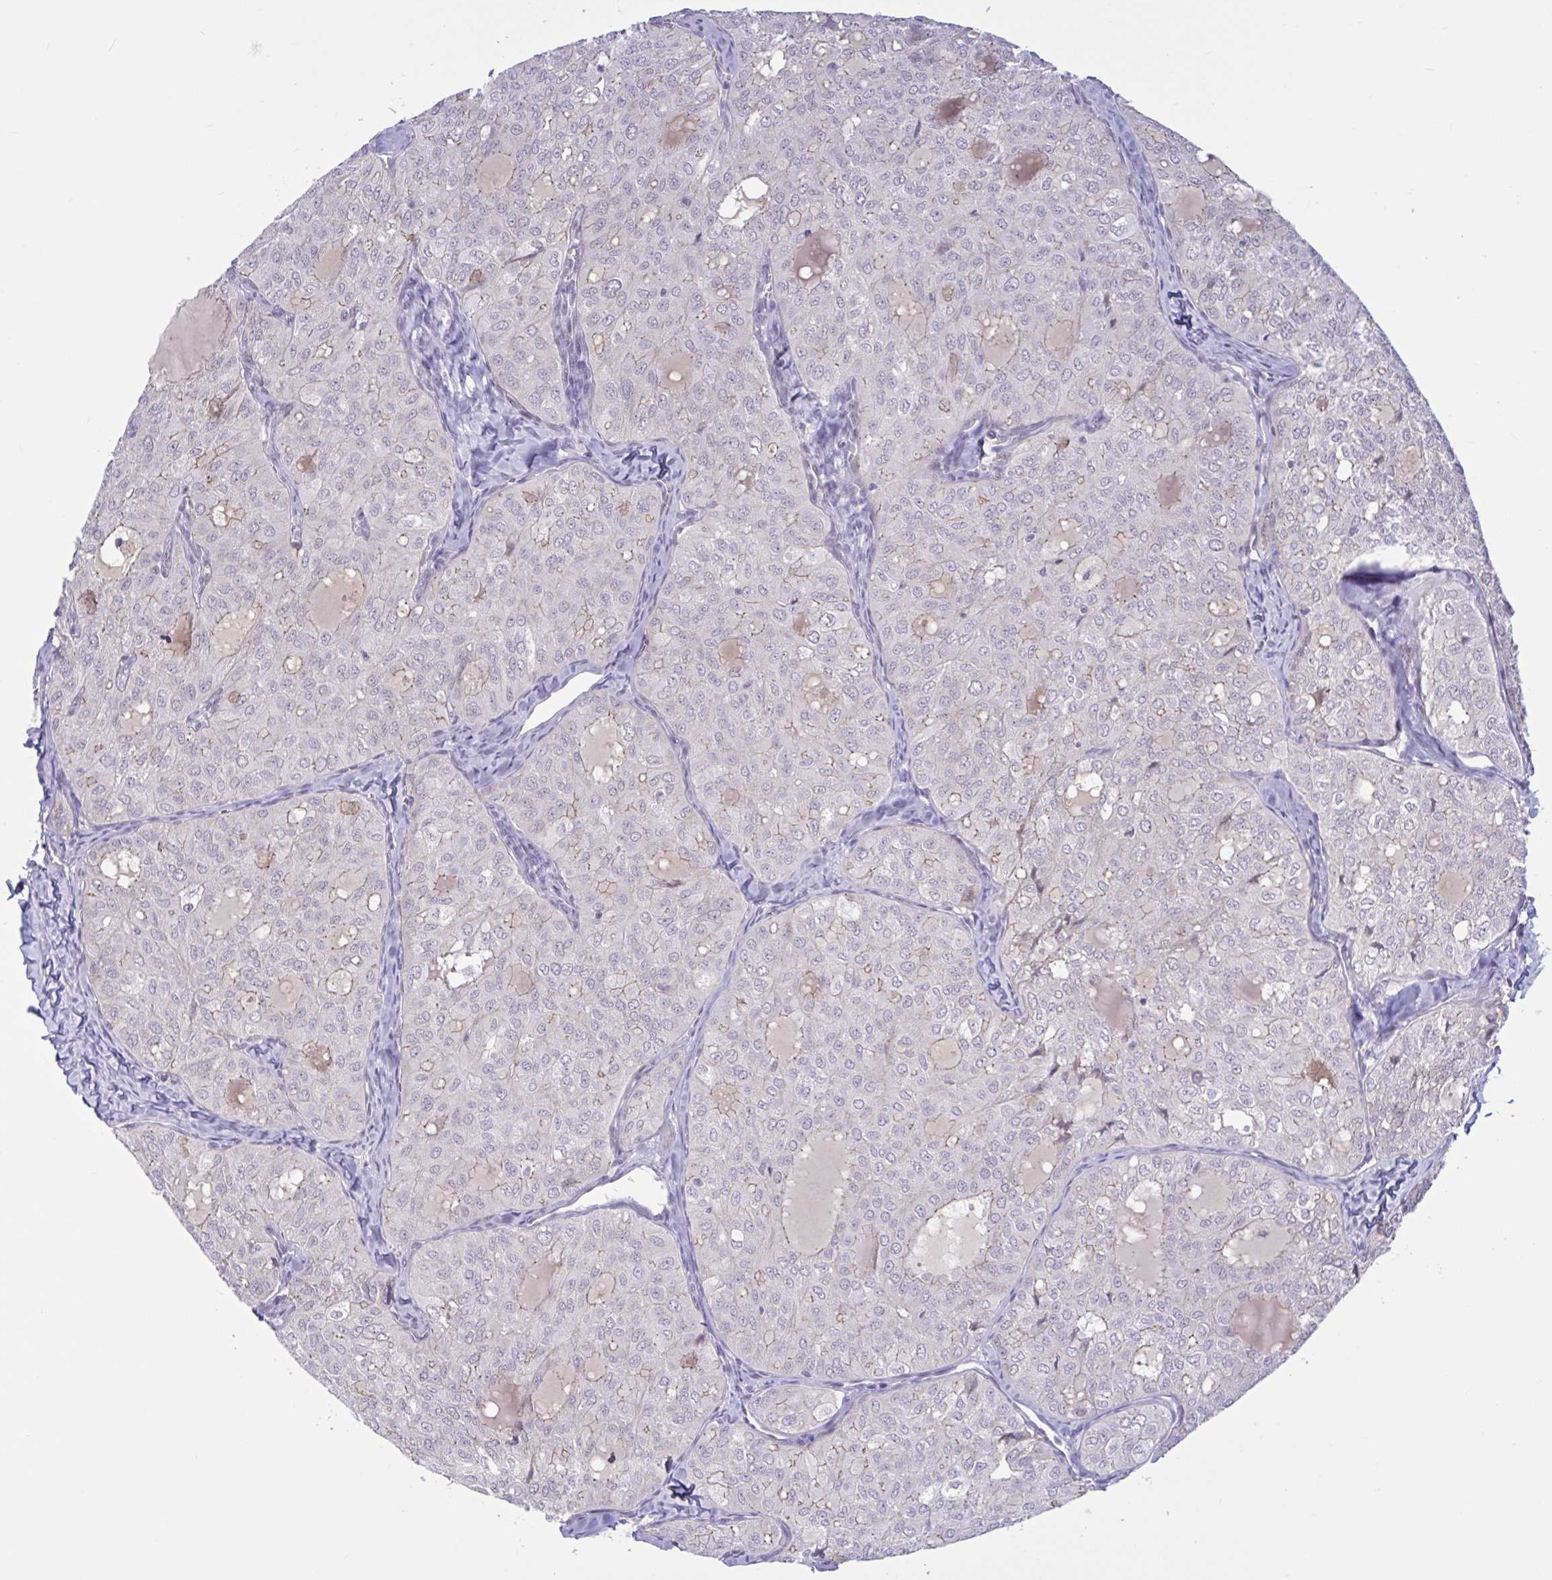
{"staining": {"intensity": "negative", "quantity": "none", "location": "none"}, "tissue": "thyroid cancer", "cell_type": "Tumor cells", "image_type": "cancer", "snomed": [{"axis": "morphology", "description": "Follicular adenoma carcinoma, NOS"}, {"axis": "topography", "description": "Thyroid gland"}], "caption": "There is no significant staining in tumor cells of thyroid follicular adenoma carcinoma. (DAB IHC with hematoxylin counter stain).", "gene": "CNGB3", "patient": {"sex": "male", "age": 75}}